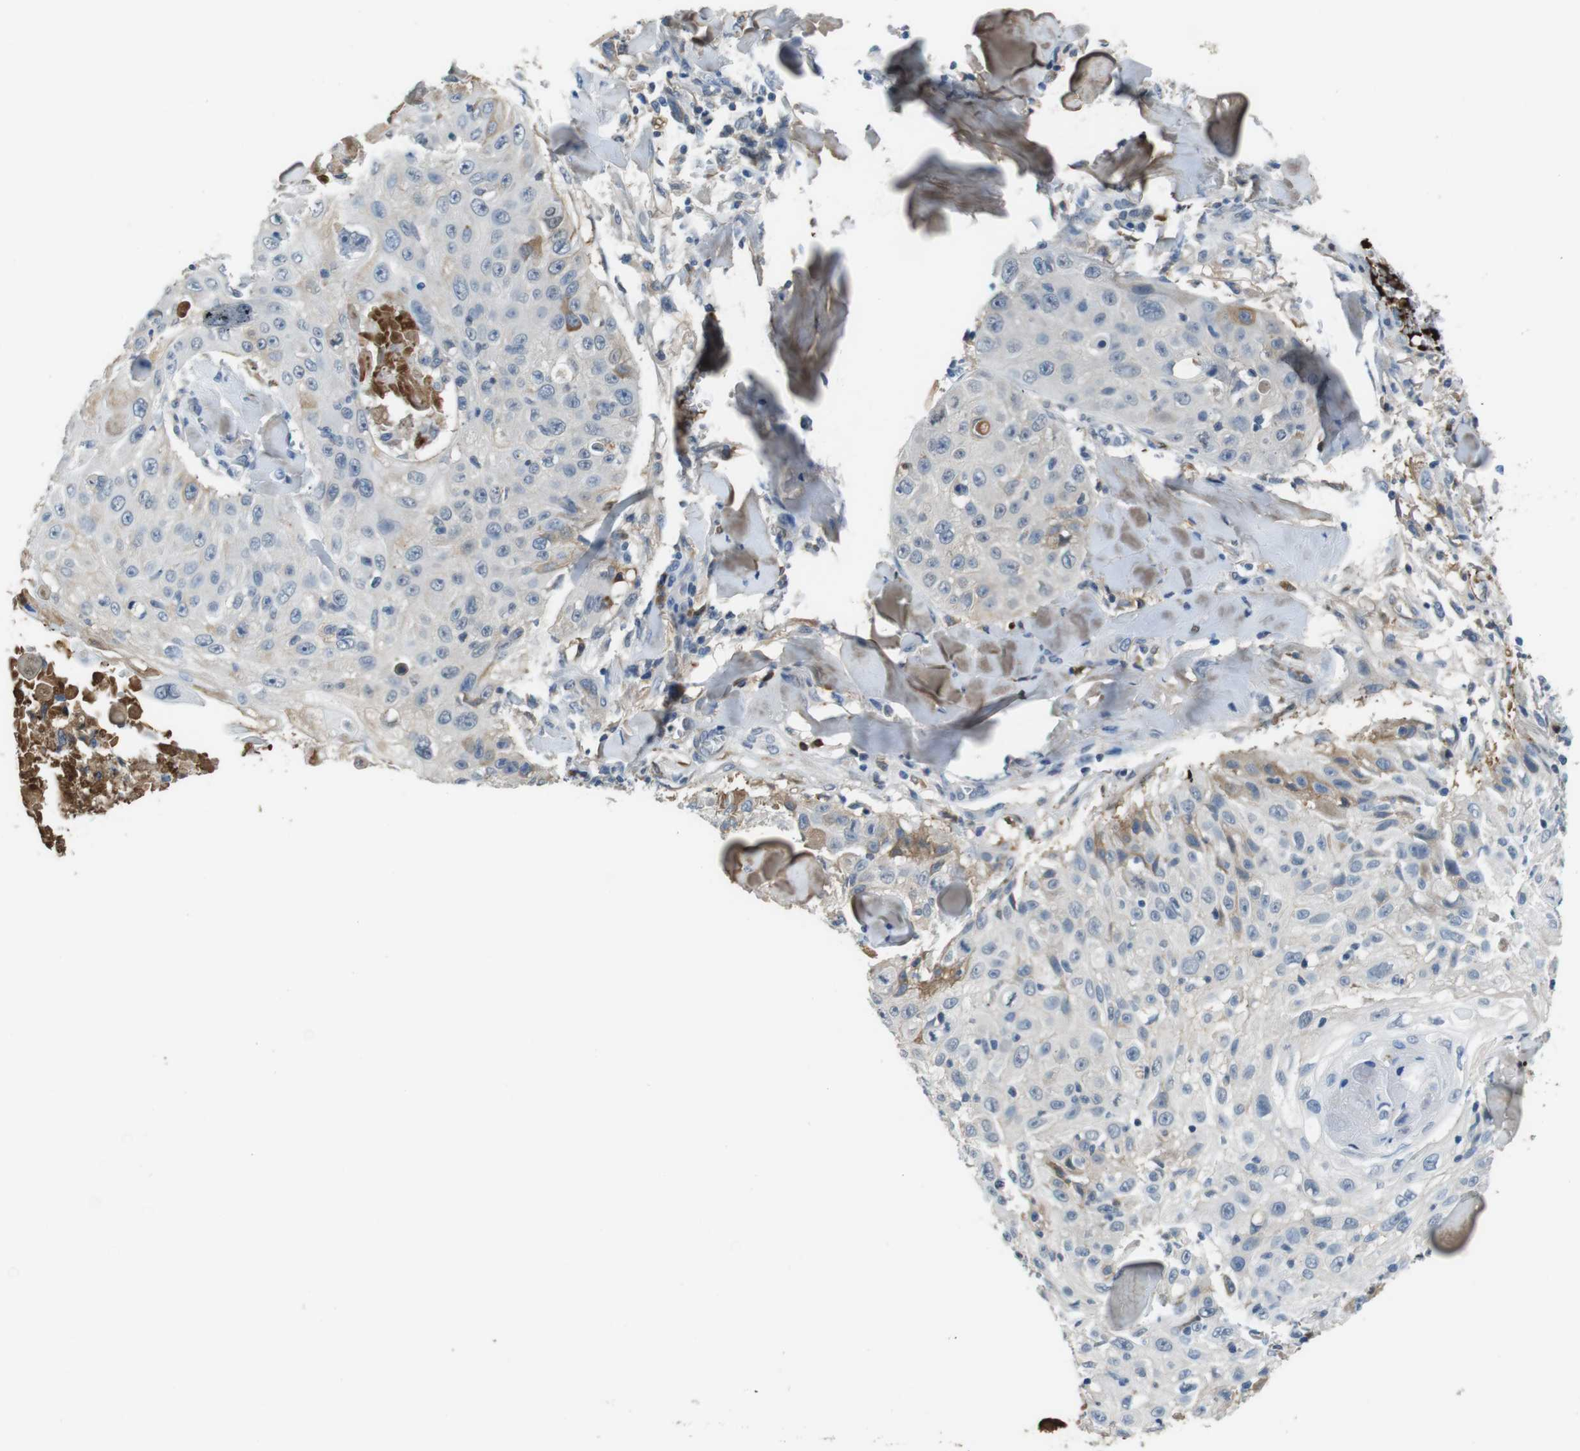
{"staining": {"intensity": "weak", "quantity": "<25%", "location": "cytoplasmic/membranous"}, "tissue": "skin cancer", "cell_type": "Tumor cells", "image_type": "cancer", "snomed": [{"axis": "morphology", "description": "Squamous cell carcinoma, NOS"}, {"axis": "topography", "description": "Skin"}], "caption": "Immunohistochemistry photomicrograph of human skin cancer stained for a protein (brown), which reveals no positivity in tumor cells.", "gene": "TMPRSS15", "patient": {"sex": "male", "age": 86}}